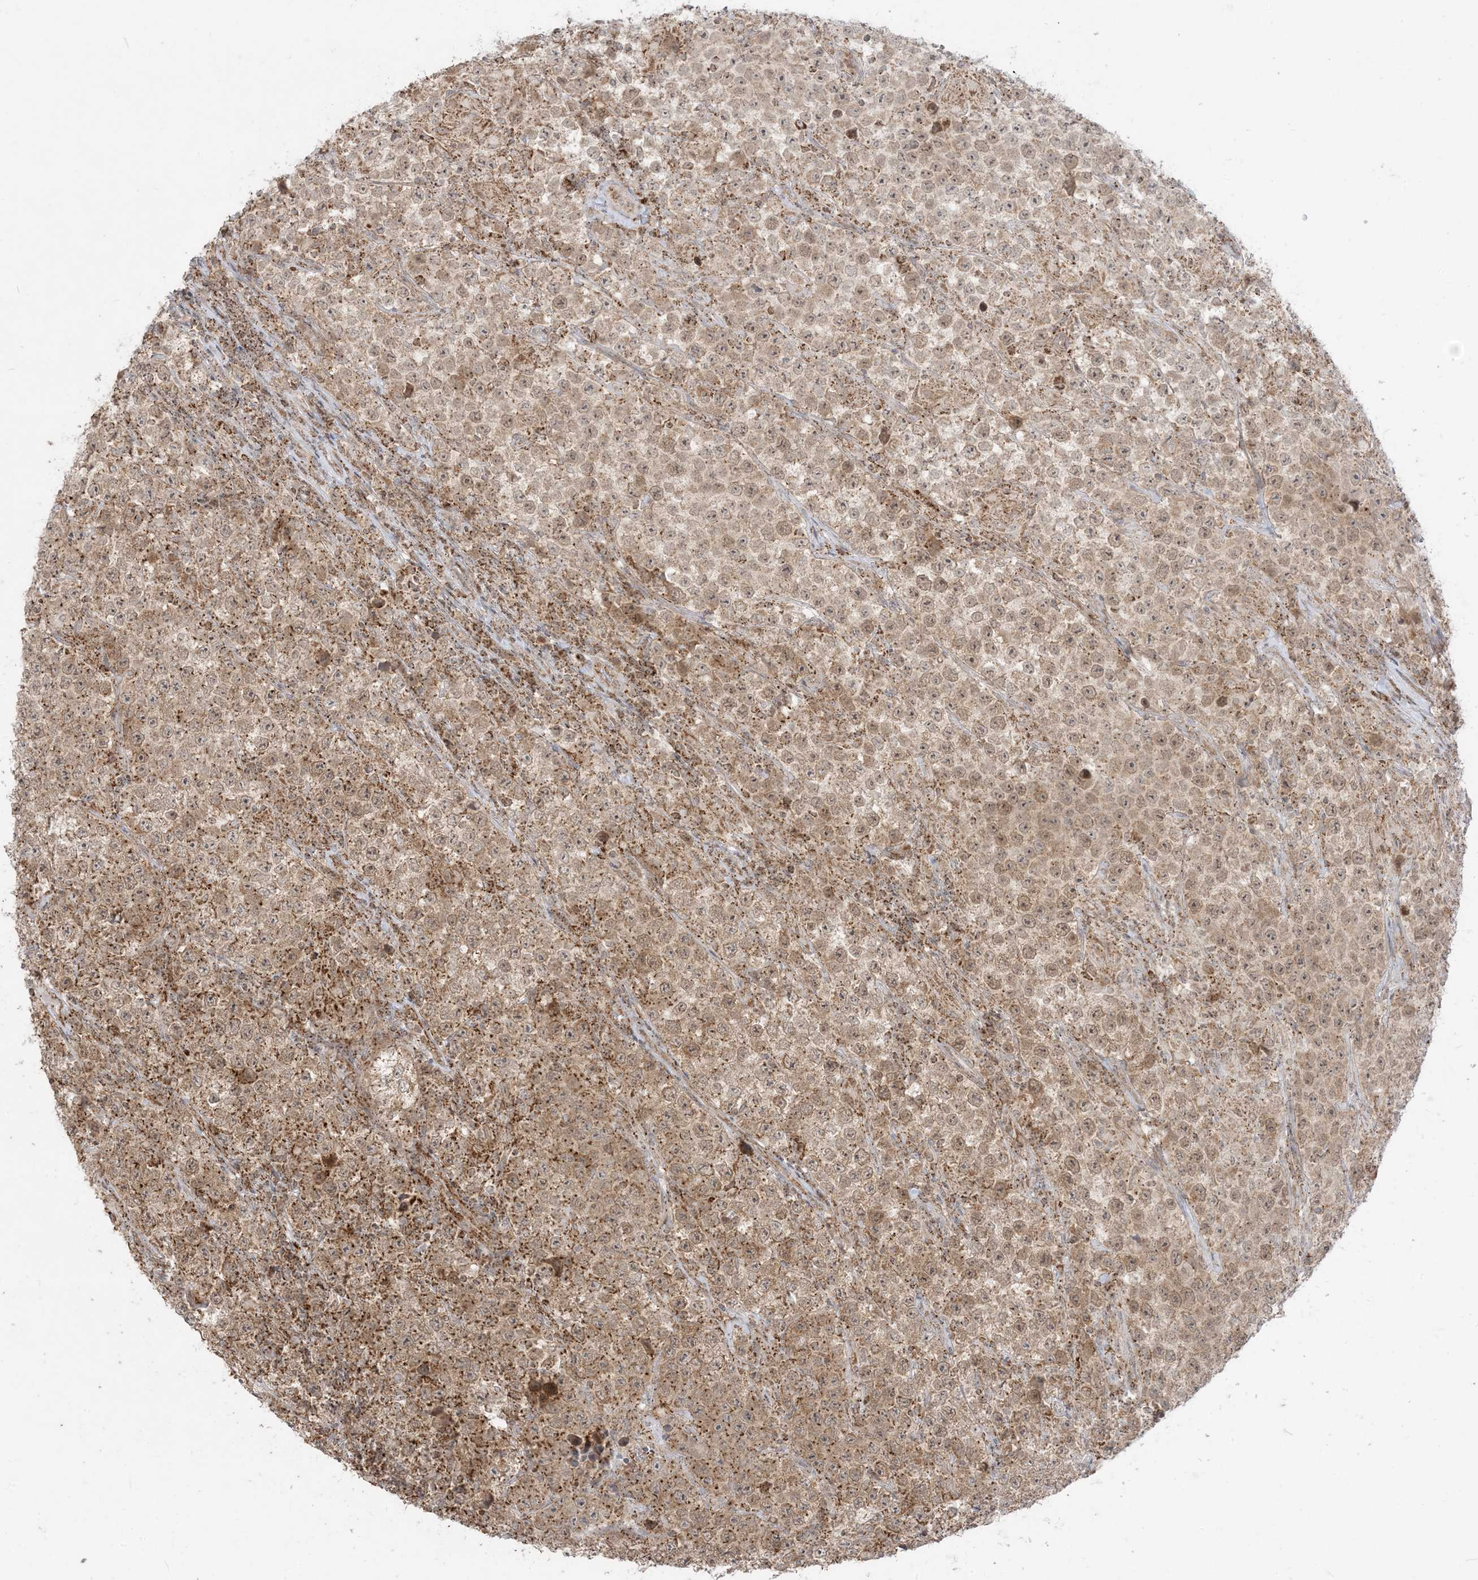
{"staining": {"intensity": "moderate", "quantity": ">75%", "location": "cytoplasmic/membranous"}, "tissue": "testis cancer", "cell_type": "Tumor cells", "image_type": "cancer", "snomed": [{"axis": "morphology", "description": "Normal tissue, NOS"}, {"axis": "morphology", "description": "Urothelial carcinoma, High grade"}, {"axis": "morphology", "description": "Seminoma, NOS"}, {"axis": "morphology", "description": "Carcinoma, Embryonal, NOS"}, {"axis": "topography", "description": "Urinary bladder"}, {"axis": "topography", "description": "Testis"}], "caption": "Brown immunohistochemical staining in human testis seminoma demonstrates moderate cytoplasmic/membranous staining in about >75% of tumor cells.", "gene": "KANSL3", "patient": {"sex": "male", "age": 41}}